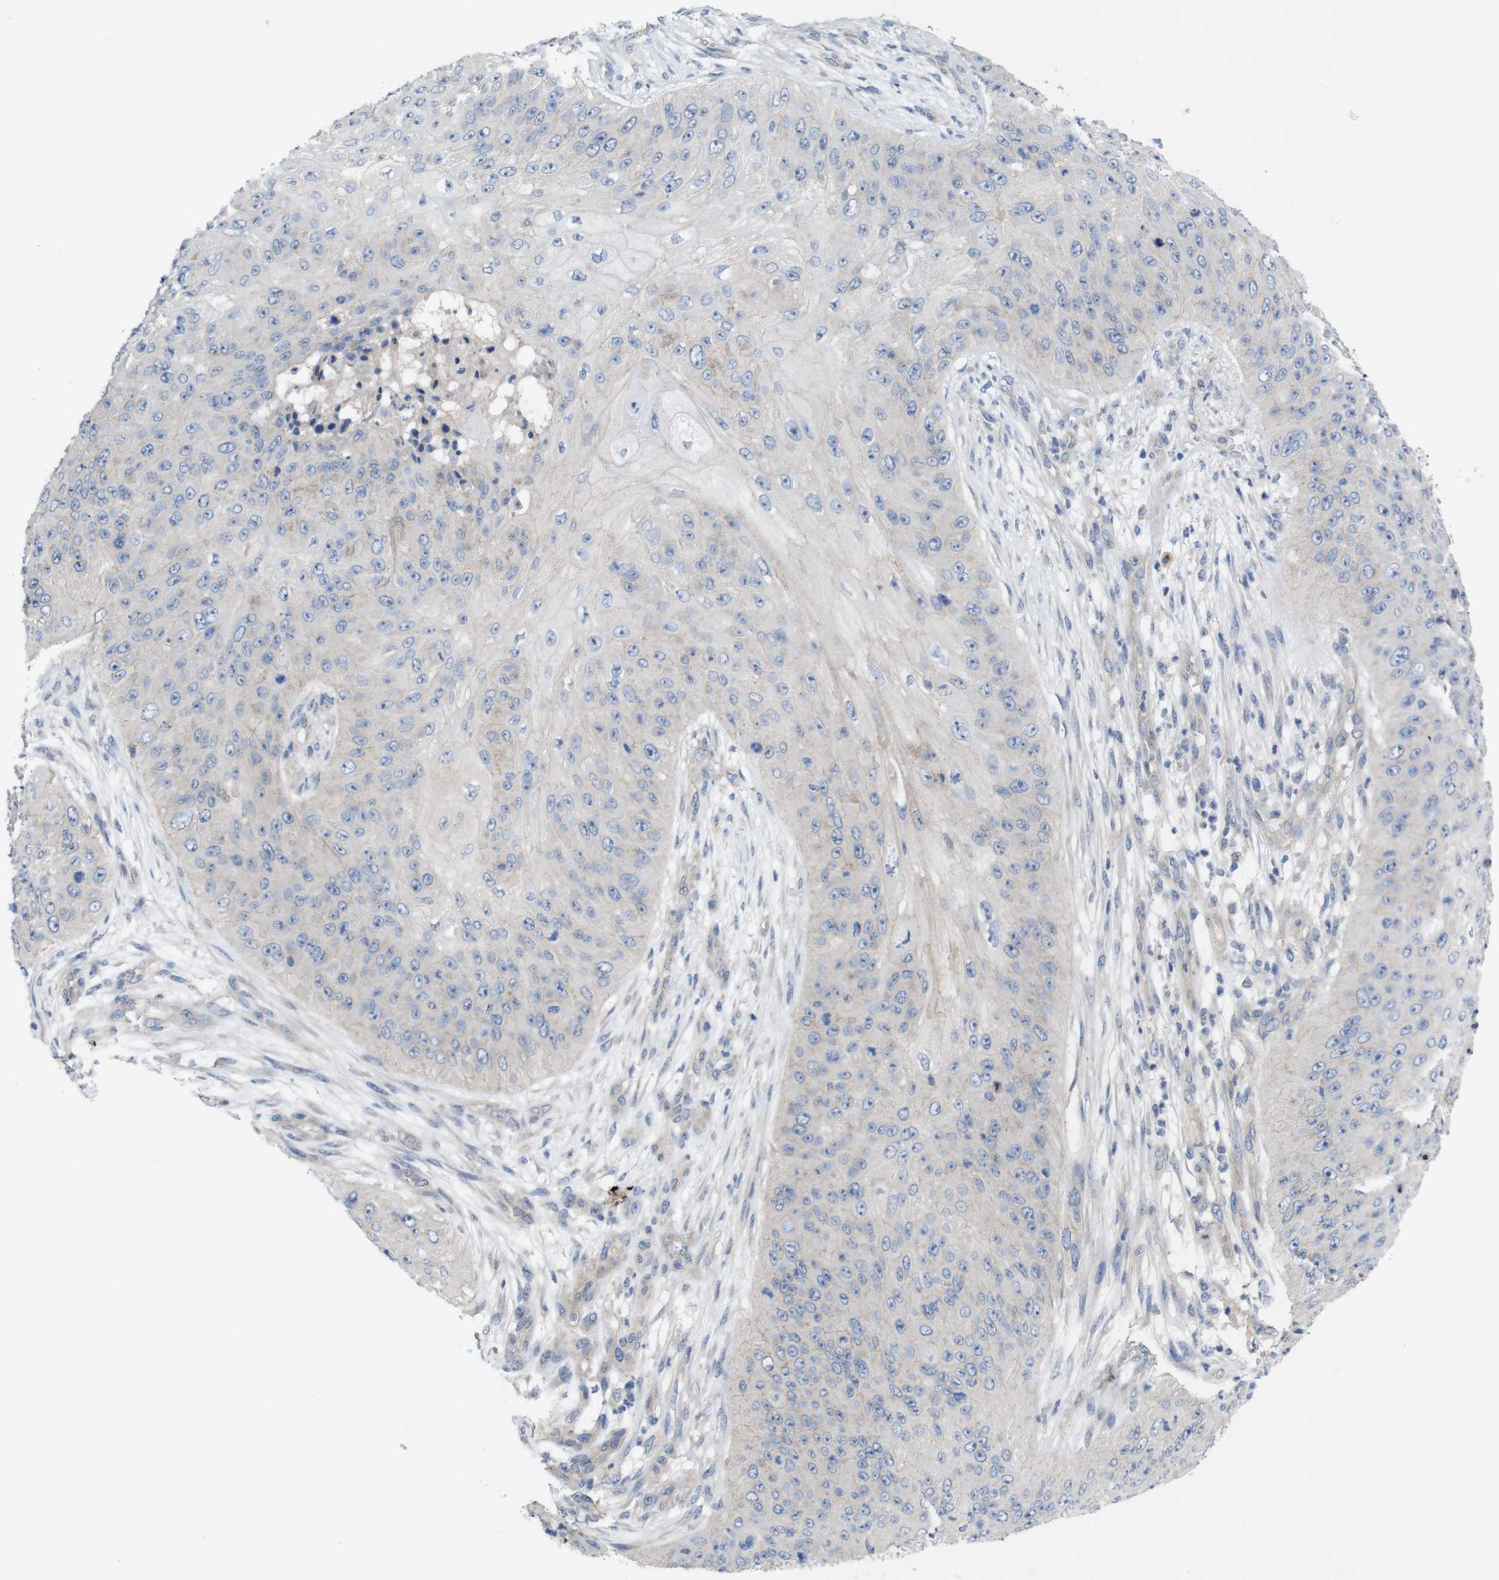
{"staining": {"intensity": "negative", "quantity": "none", "location": "none"}, "tissue": "skin cancer", "cell_type": "Tumor cells", "image_type": "cancer", "snomed": [{"axis": "morphology", "description": "Squamous cell carcinoma, NOS"}, {"axis": "topography", "description": "Skin"}], "caption": "This is an immunohistochemistry image of human squamous cell carcinoma (skin). There is no positivity in tumor cells.", "gene": "KIDINS220", "patient": {"sex": "female", "age": 80}}